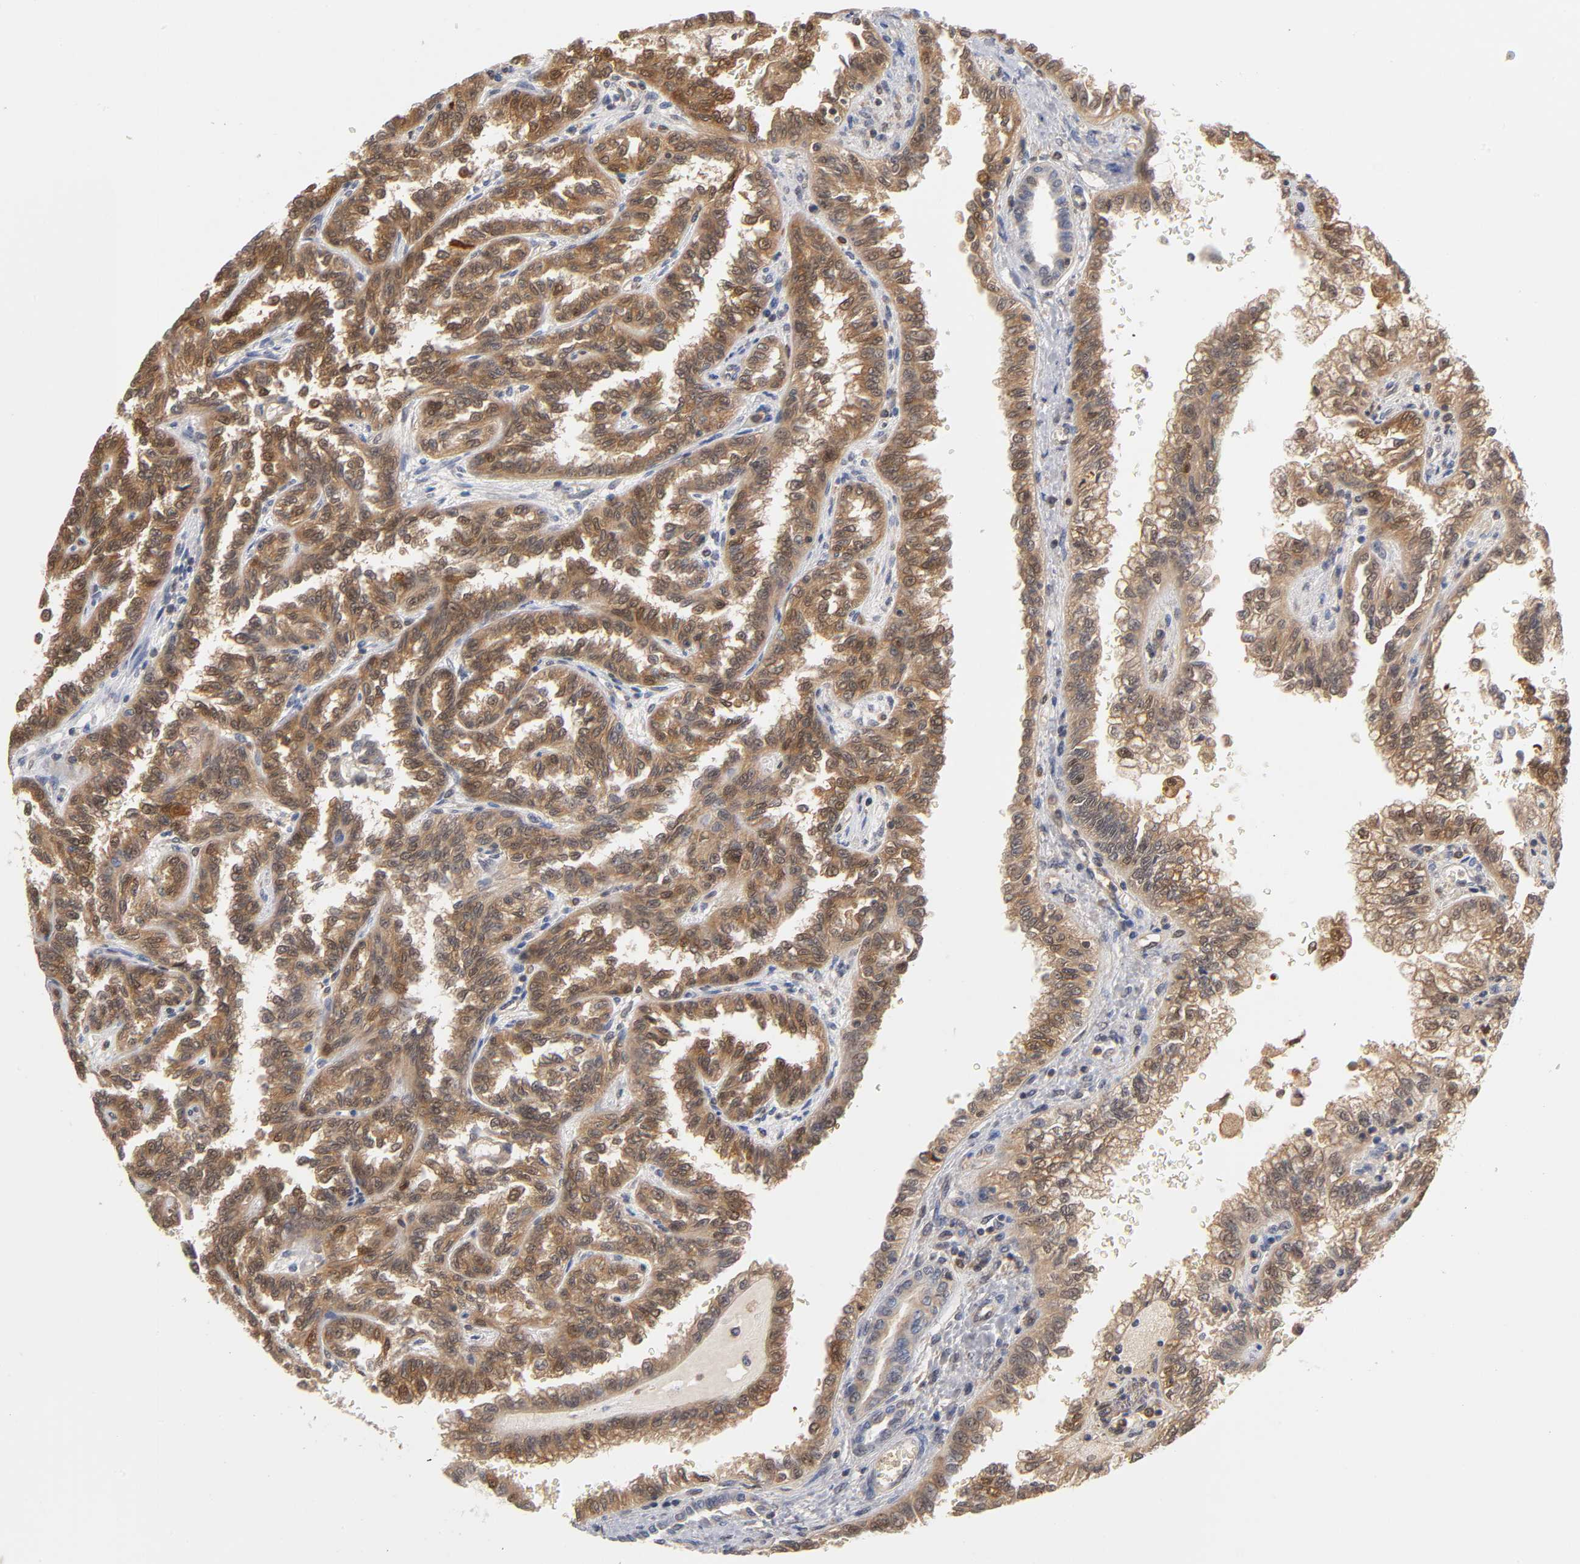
{"staining": {"intensity": "strong", "quantity": ">75%", "location": "cytoplasmic/membranous"}, "tissue": "renal cancer", "cell_type": "Tumor cells", "image_type": "cancer", "snomed": [{"axis": "morphology", "description": "Inflammation, NOS"}, {"axis": "morphology", "description": "Adenocarcinoma, NOS"}, {"axis": "topography", "description": "Kidney"}], "caption": "This photomicrograph demonstrates IHC staining of human renal cancer (adenocarcinoma), with high strong cytoplasmic/membranous positivity in about >75% of tumor cells.", "gene": "DFFB", "patient": {"sex": "male", "age": 68}}